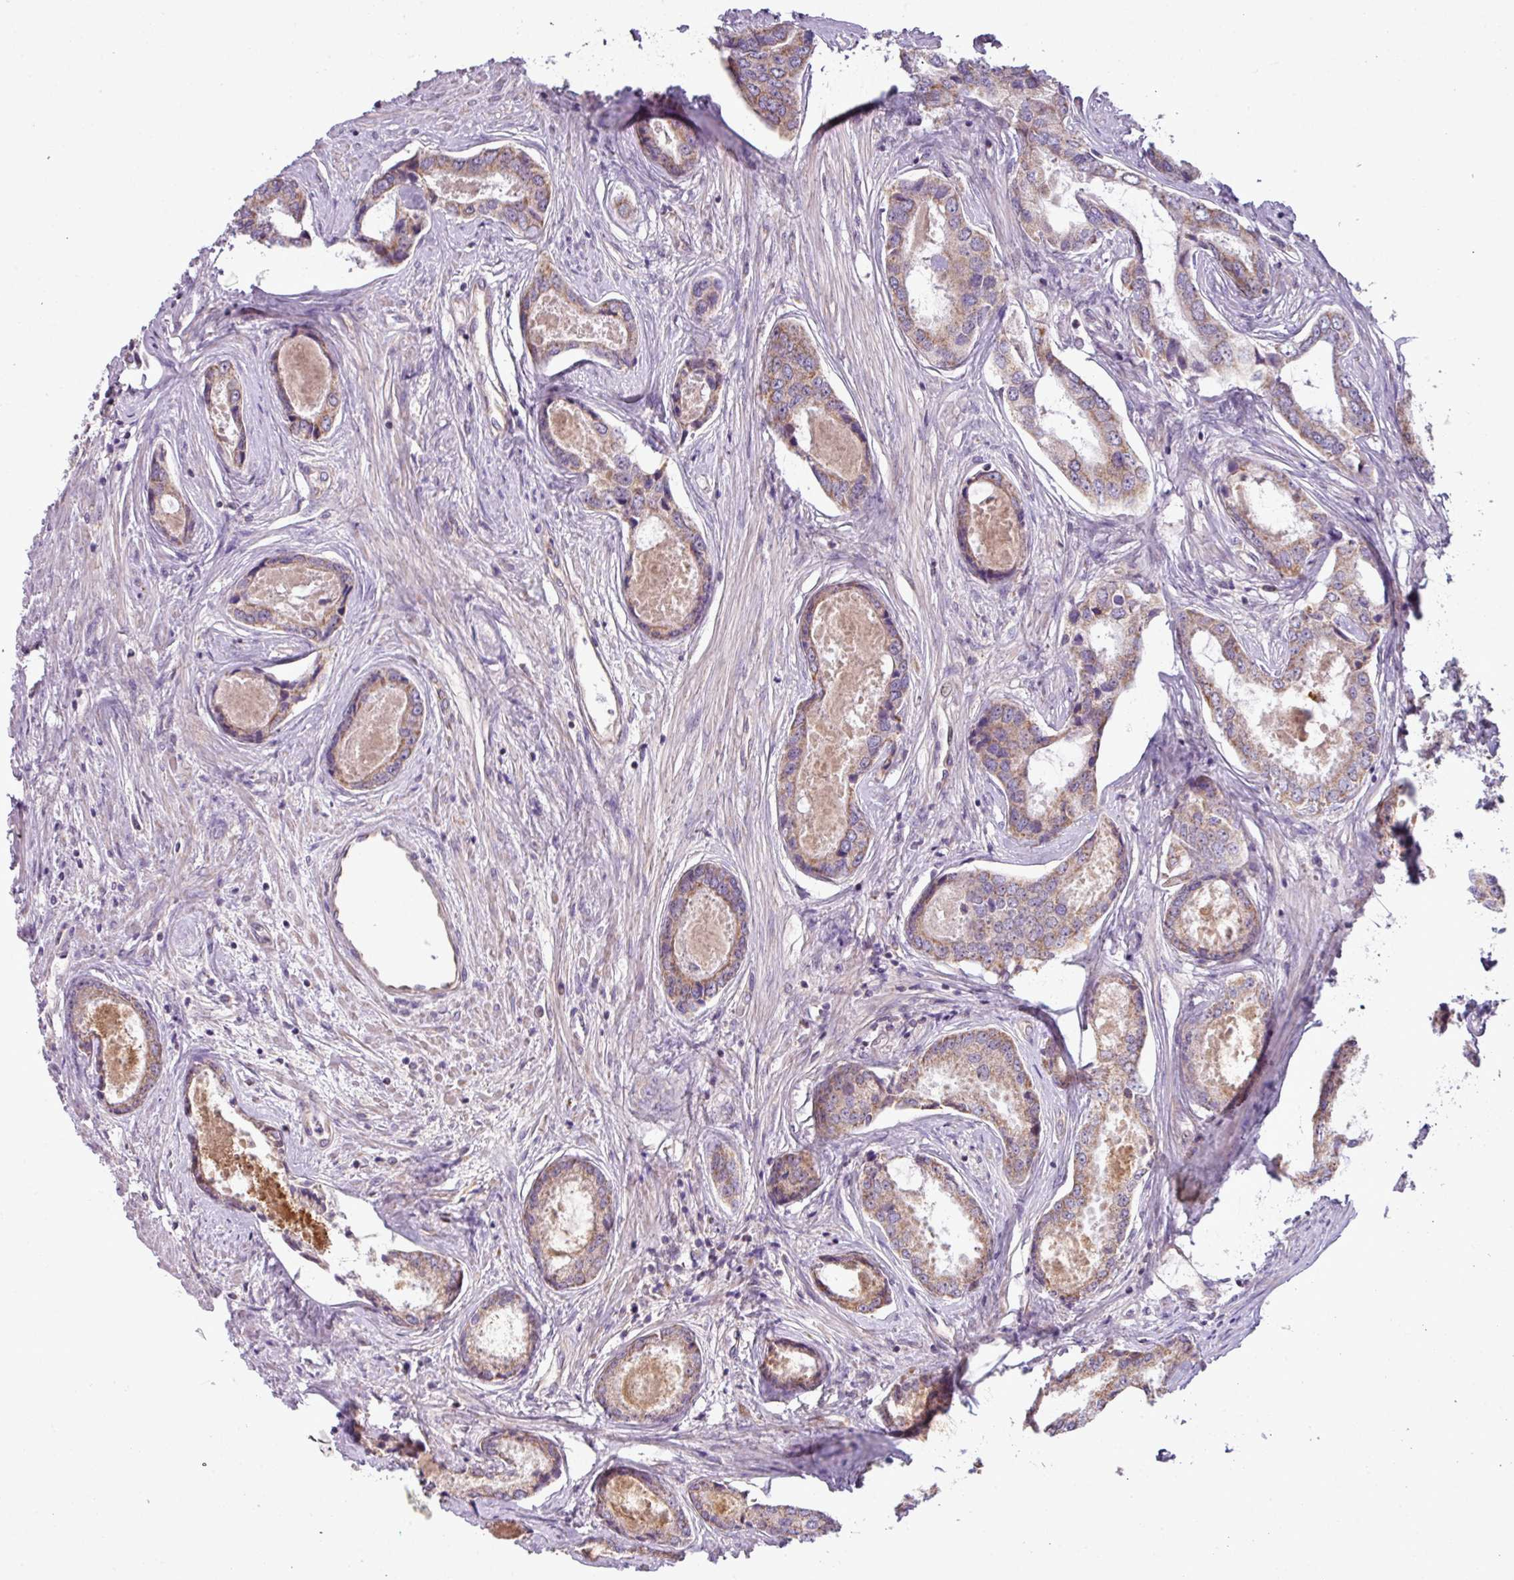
{"staining": {"intensity": "moderate", "quantity": "25%-75%", "location": "cytoplasmic/membranous"}, "tissue": "prostate cancer", "cell_type": "Tumor cells", "image_type": "cancer", "snomed": [{"axis": "morphology", "description": "Adenocarcinoma, Low grade"}, {"axis": "topography", "description": "Prostate"}], "caption": "Tumor cells demonstrate moderate cytoplasmic/membranous staining in approximately 25%-75% of cells in prostate adenocarcinoma (low-grade). The staining was performed using DAB to visualize the protein expression in brown, while the nuclei were stained in blue with hematoxylin (Magnification: 20x).", "gene": "LRRC9", "patient": {"sex": "male", "age": 68}}